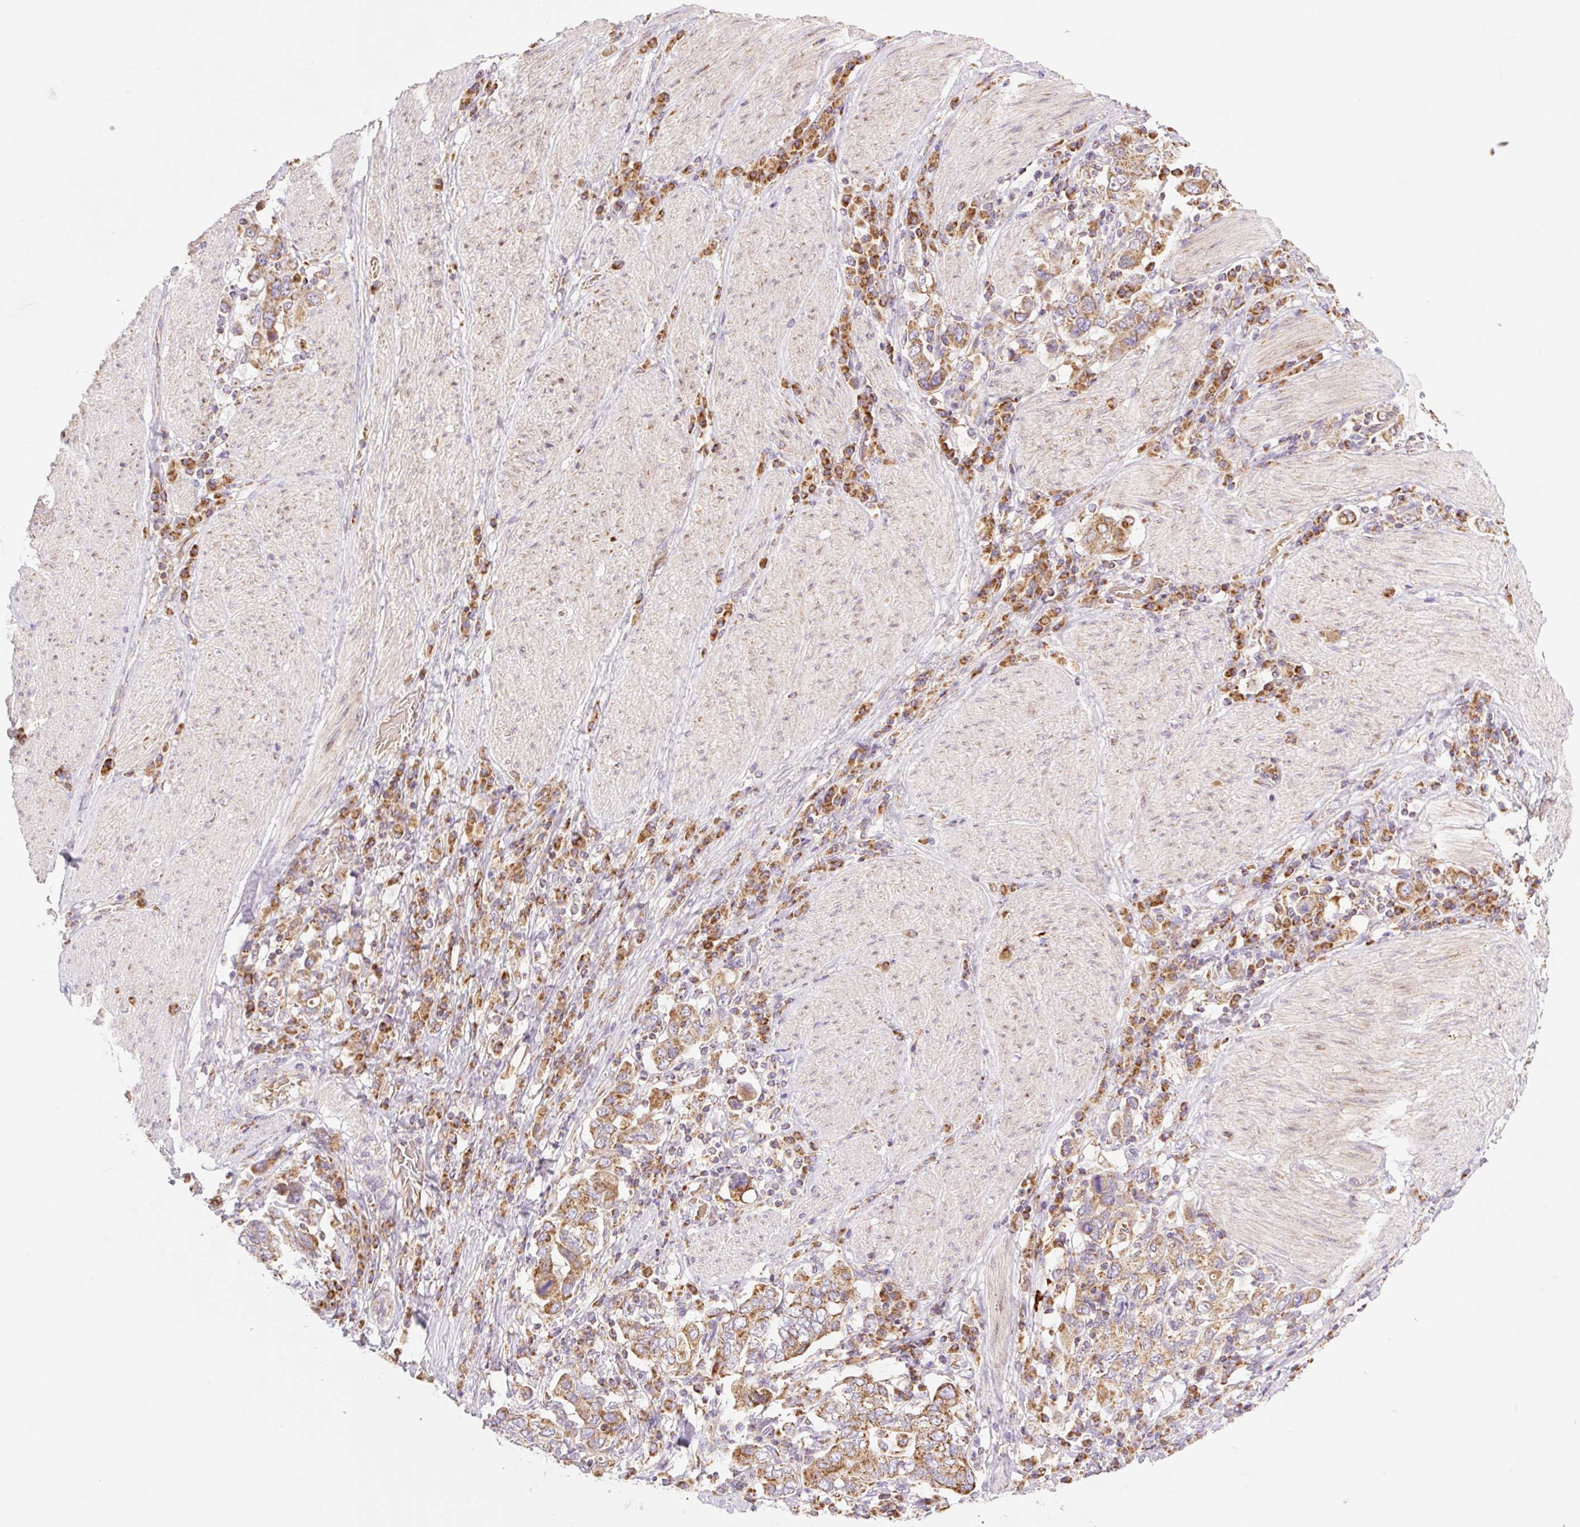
{"staining": {"intensity": "strong", "quantity": ">75%", "location": "cytoplasmic/membranous"}, "tissue": "stomach cancer", "cell_type": "Tumor cells", "image_type": "cancer", "snomed": [{"axis": "morphology", "description": "Adenocarcinoma, NOS"}, {"axis": "topography", "description": "Stomach, upper"}, {"axis": "topography", "description": "Stomach"}], "caption": "Stomach adenocarcinoma stained with a protein marker displays strong staining in tumor cells.", "gene": "GOSR2", "patient": {"sex": "male", "age": 62}}